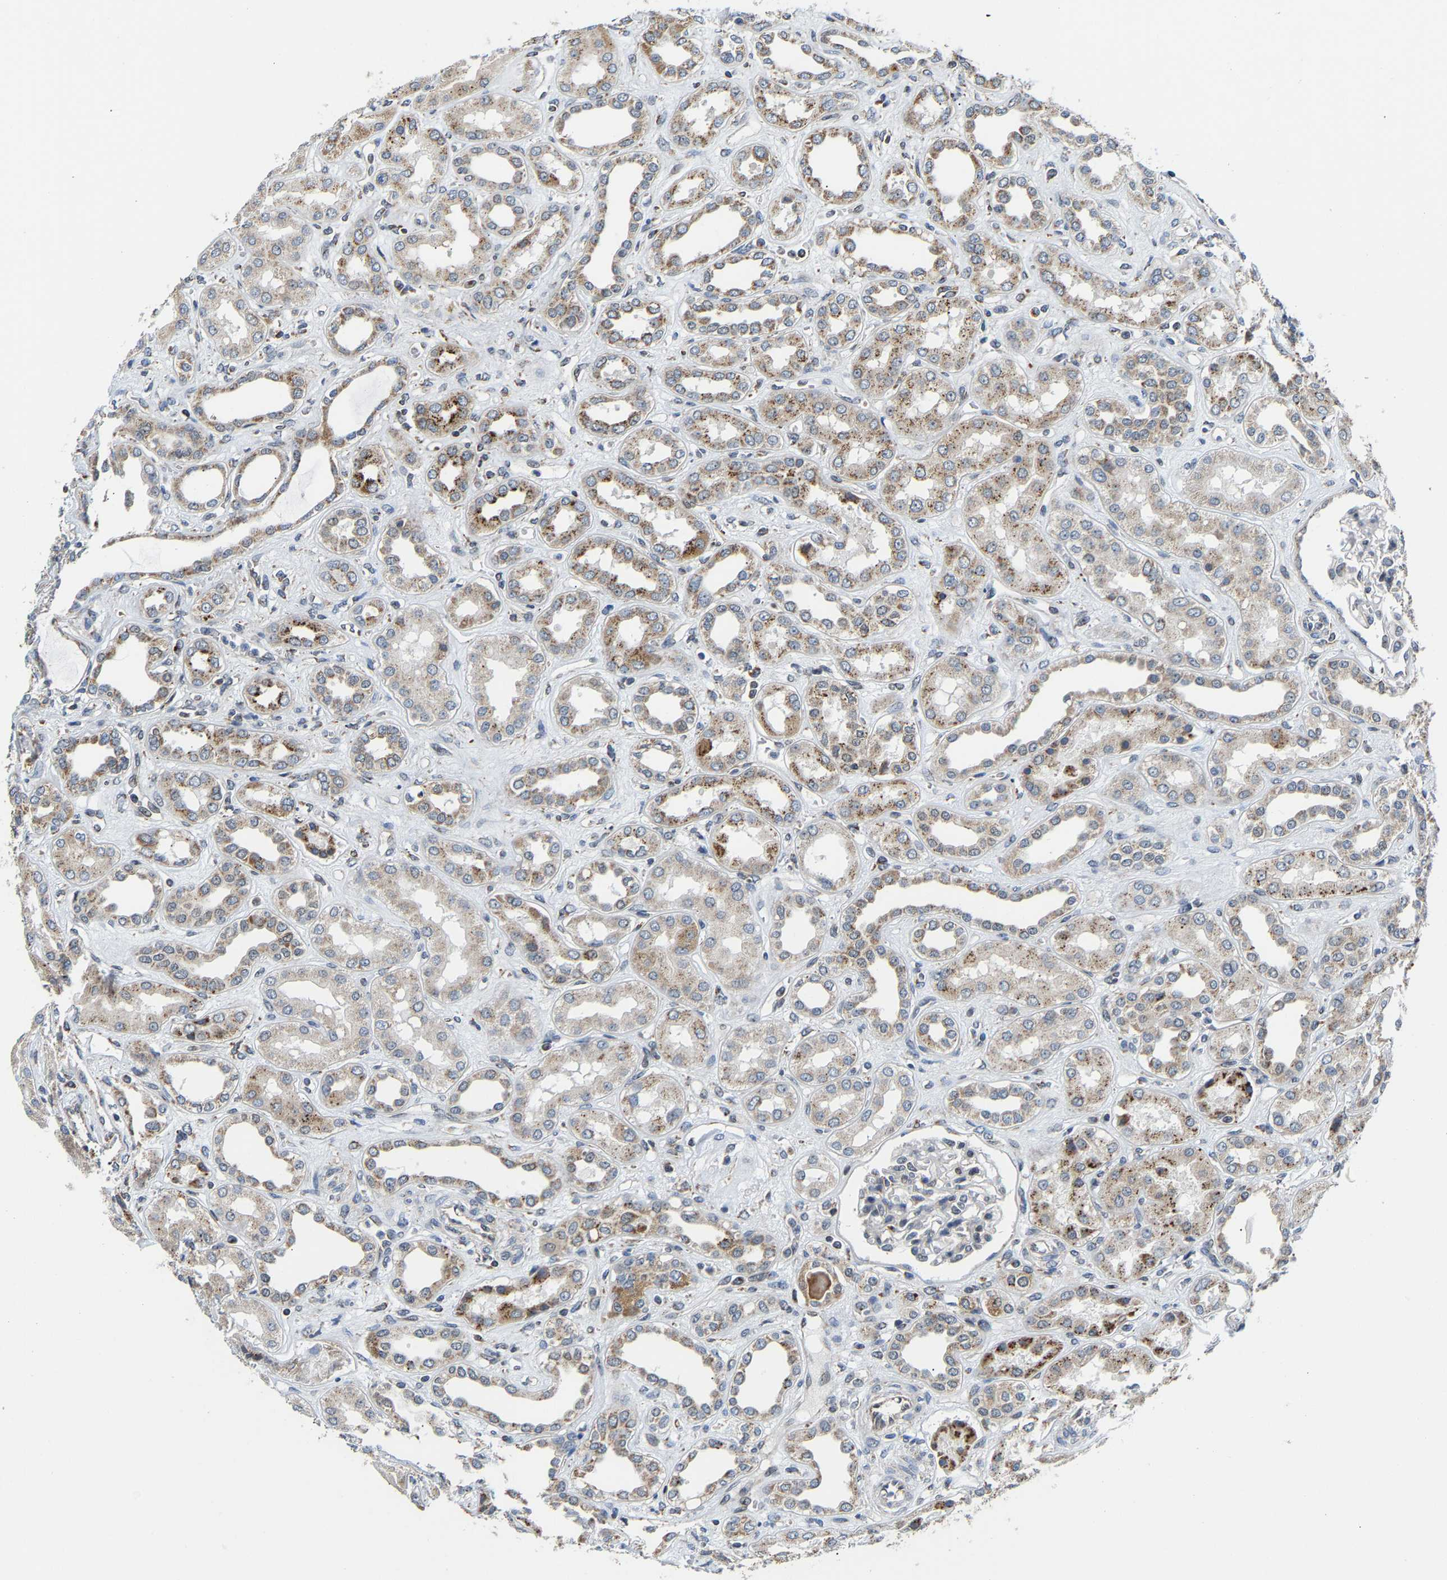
{"staining": {"intensity": "negative", "quantity": "none", "location": "none"}, "tissue": "kidney", "cell_type": "Cells in glomeruli", "image_type": "normal", "snomed": [{"axis": "morphology", "description": "Normal tissue, NOS"}, {"axis": "topography", "description": "Kidney"}], "caption": "Immunohistochemistry (IHC) image of unremarkable human kidney stained for a protein (brown), which demonstrates no positivity in cells in glomeruli. Brightfield microscopy of IHC stained with DAB (brown) and hematoxylin (blue), captured at high magnification.", "gene": "GIMAP7", "patient": {"sex": "male", "age": 59}}